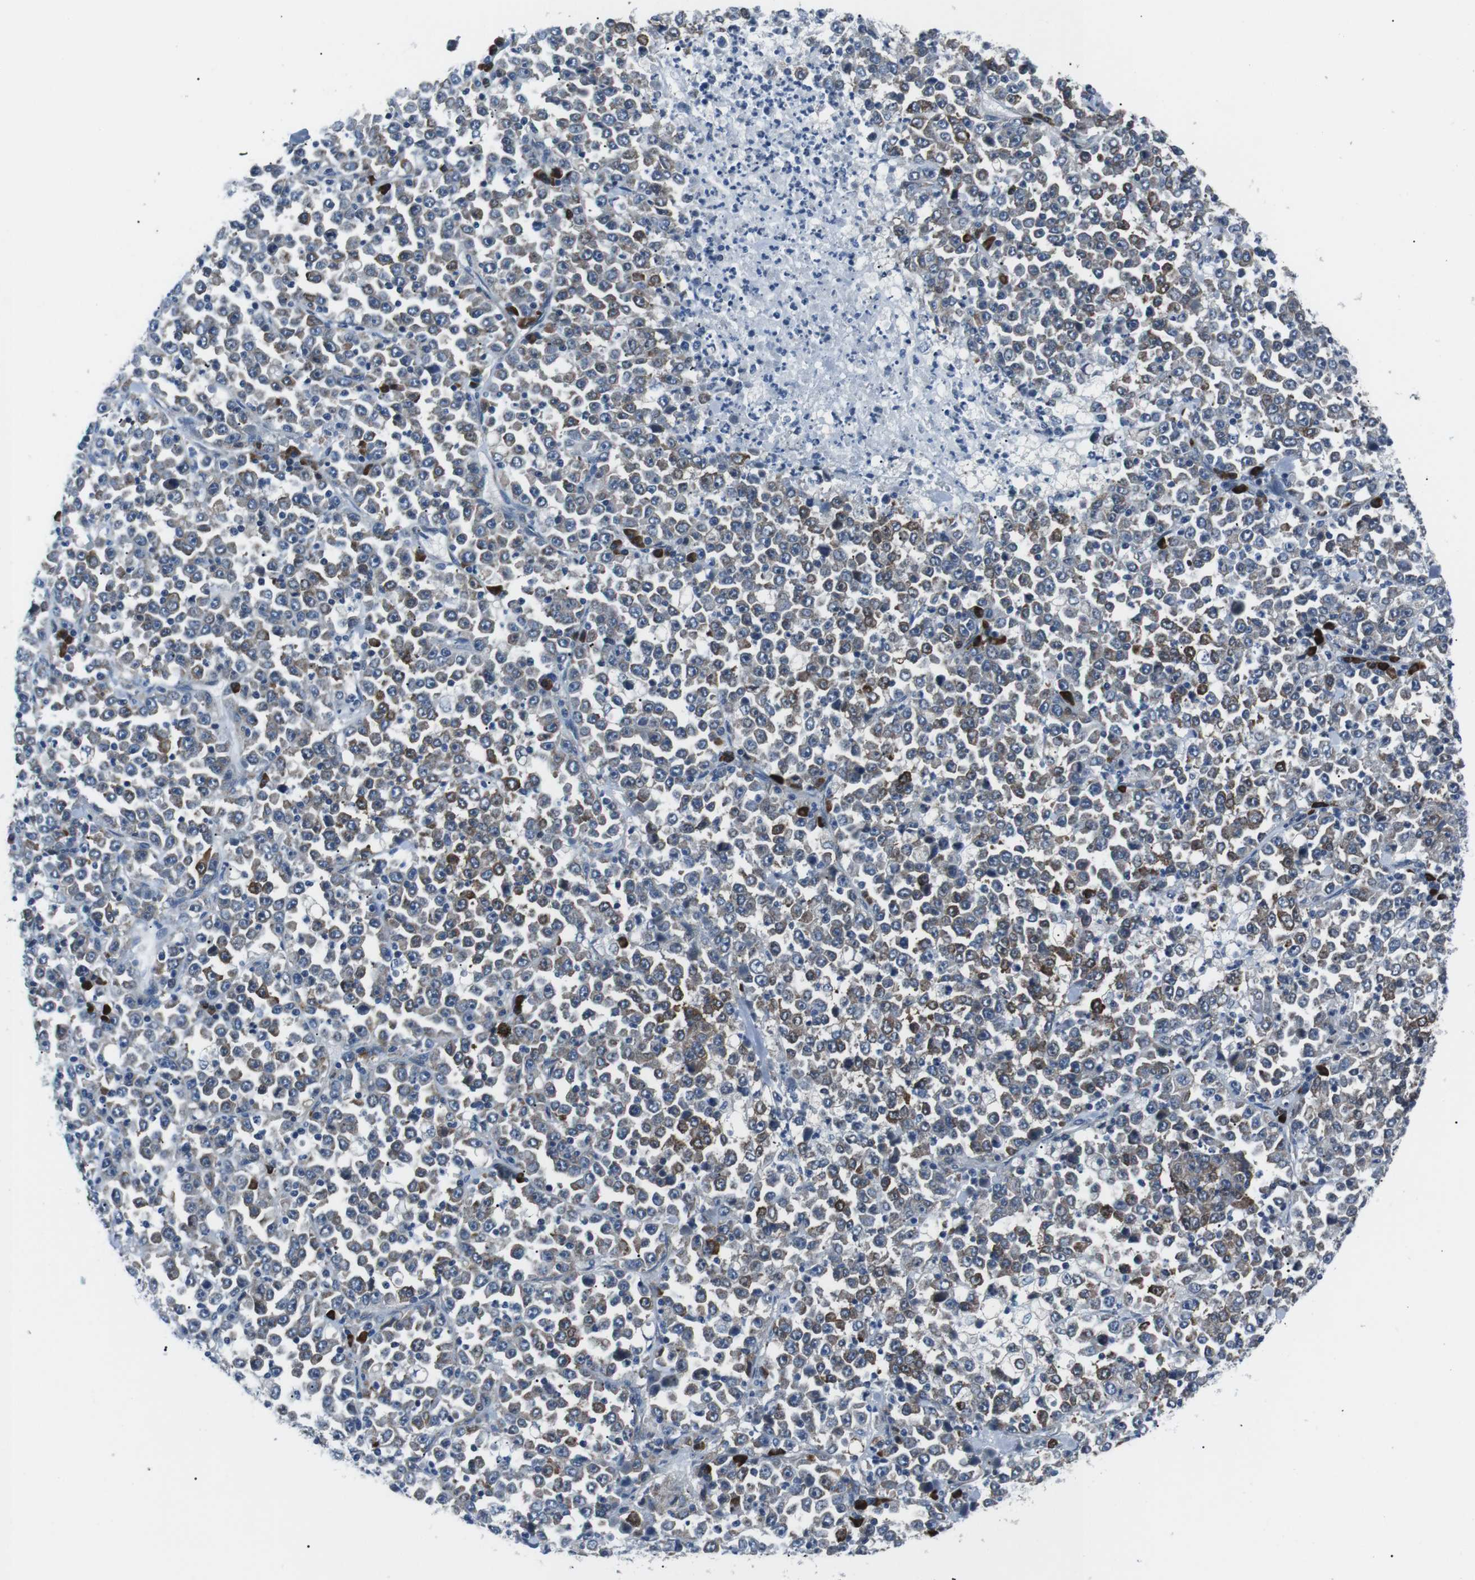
{"staining": {"intensity": "weak", "quantity": ">75%", "location": "cytoplasmic/membranous"}, "tissue": "stomach cancer", "cell_type": "Tumor cells", "image_type": "cancer", "snomed": [{"axis": "morphology", "description": "Normal tissue, NOS"}, {"axis": "morphology", "description": "Adenocarcinoma, NOS"}, {"axis": "topography", "description": "Stomach, upper"}, {"axis": "topography", "description": "Stomach"}], "caption": "Stomach cancer (adenocarcinoma) tissue shows weak cytoplasmic/membranous positivity in approximately >75% of tumor cells The staining was performed using DAB to visualize the protein expression in brown, while the nuclei were stained in blue with hematoxylin (Magnification: 20x).", "gene": "BLNK", "patient": {"sex": "male", "age": 59}}